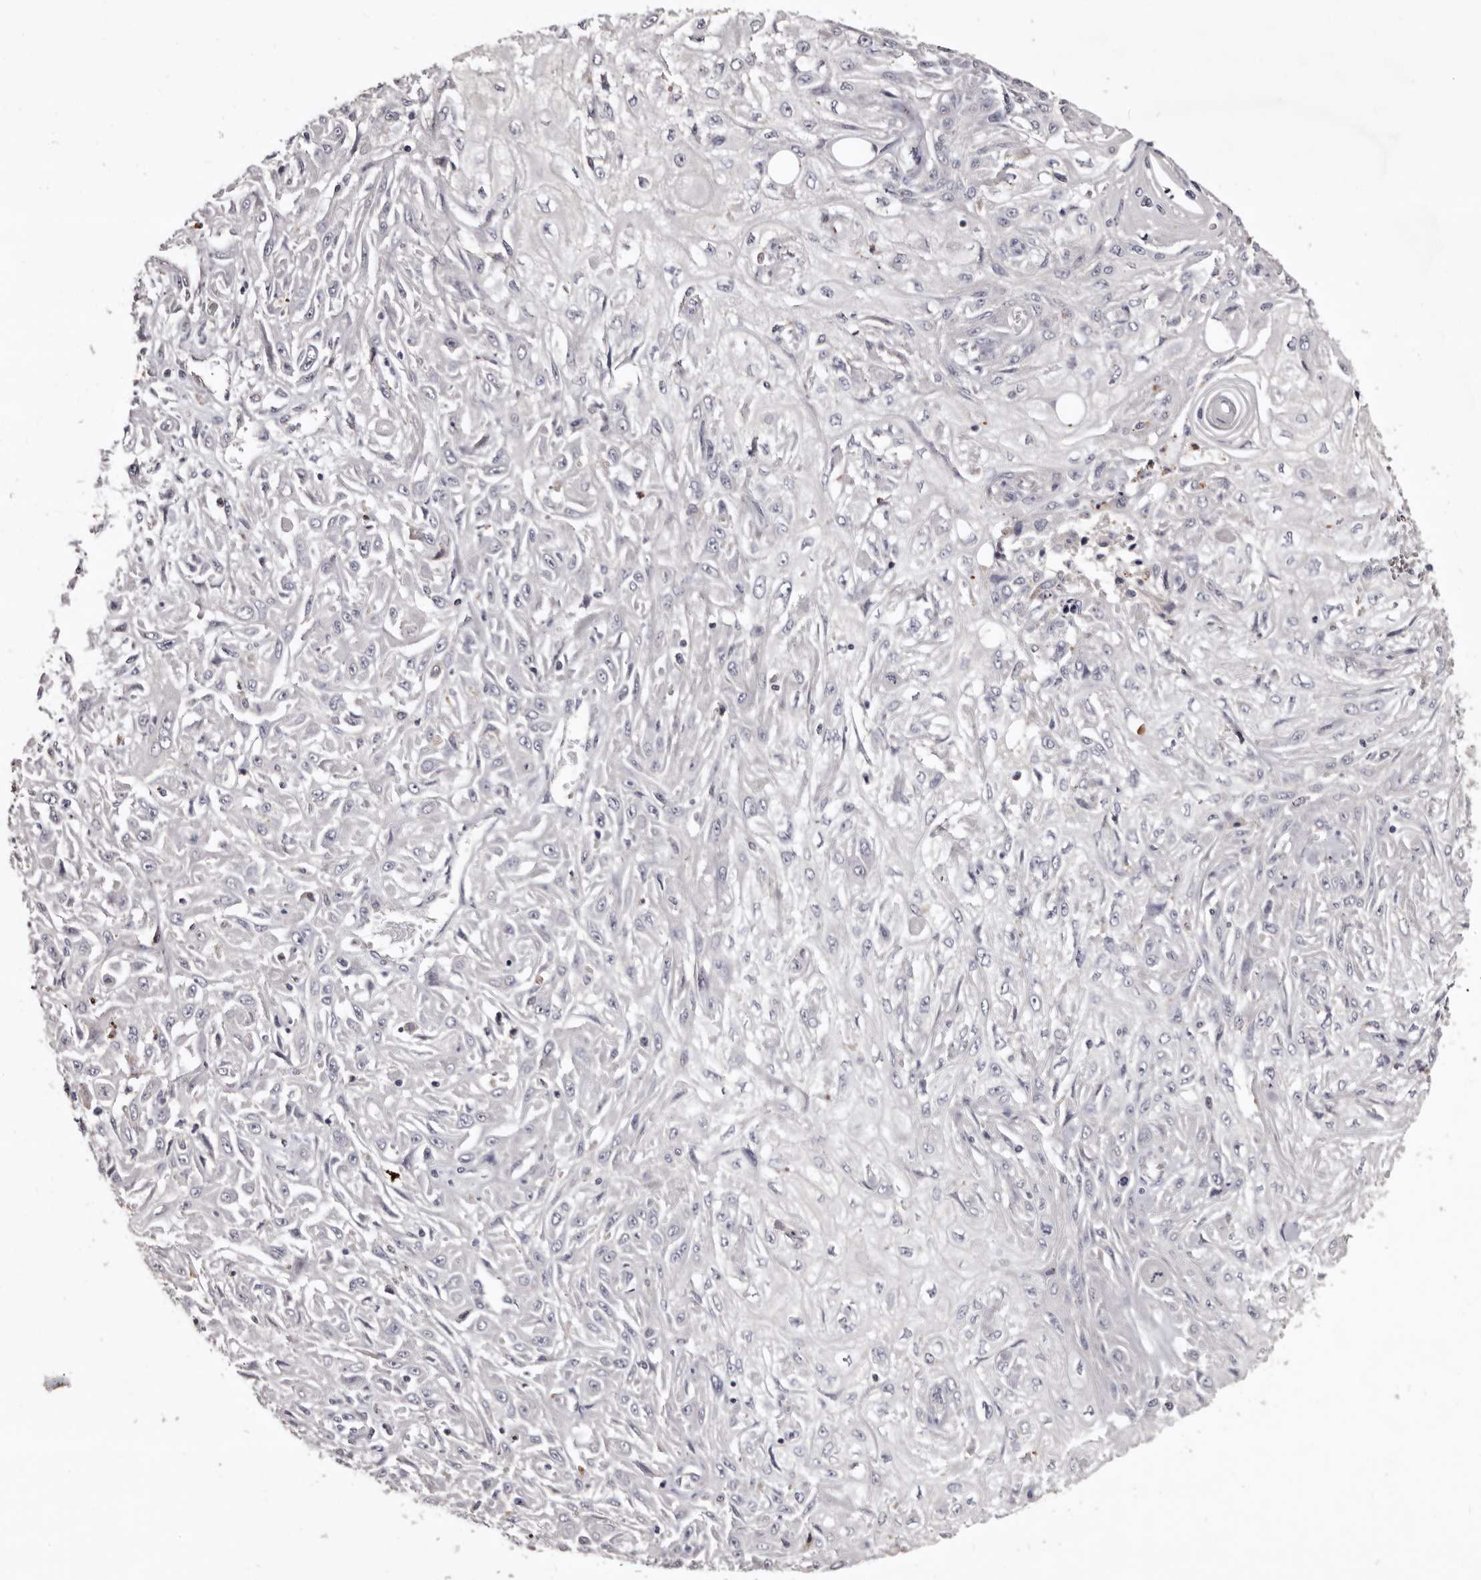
{"staining": {"intensity": "negative", "quantity": "none", "location": "none"}, "tissue": "skin cancer", "cell_type": "Tumor cells", "image_type": "cancer", "snomed": [{"axis": "morphology", "description": "Squamous cell carcinoma, NOS"}, {"axis": "morphology", "description": "Squamous cell carcinoma, metastatic, NOS"}, {"axis": "topography", "description": "Skin"}, {"axis": "topography", "description": "Lymph node"}], "caption": "Immunohistochemistry (IHC) histopathology image of human skin cancer (squamous cell carcinoma) stained for a protein (brown), which displays no expression in tumor cells.", "gene": "SLC10A4", "patient": {"sex": "male", "age": 75}}